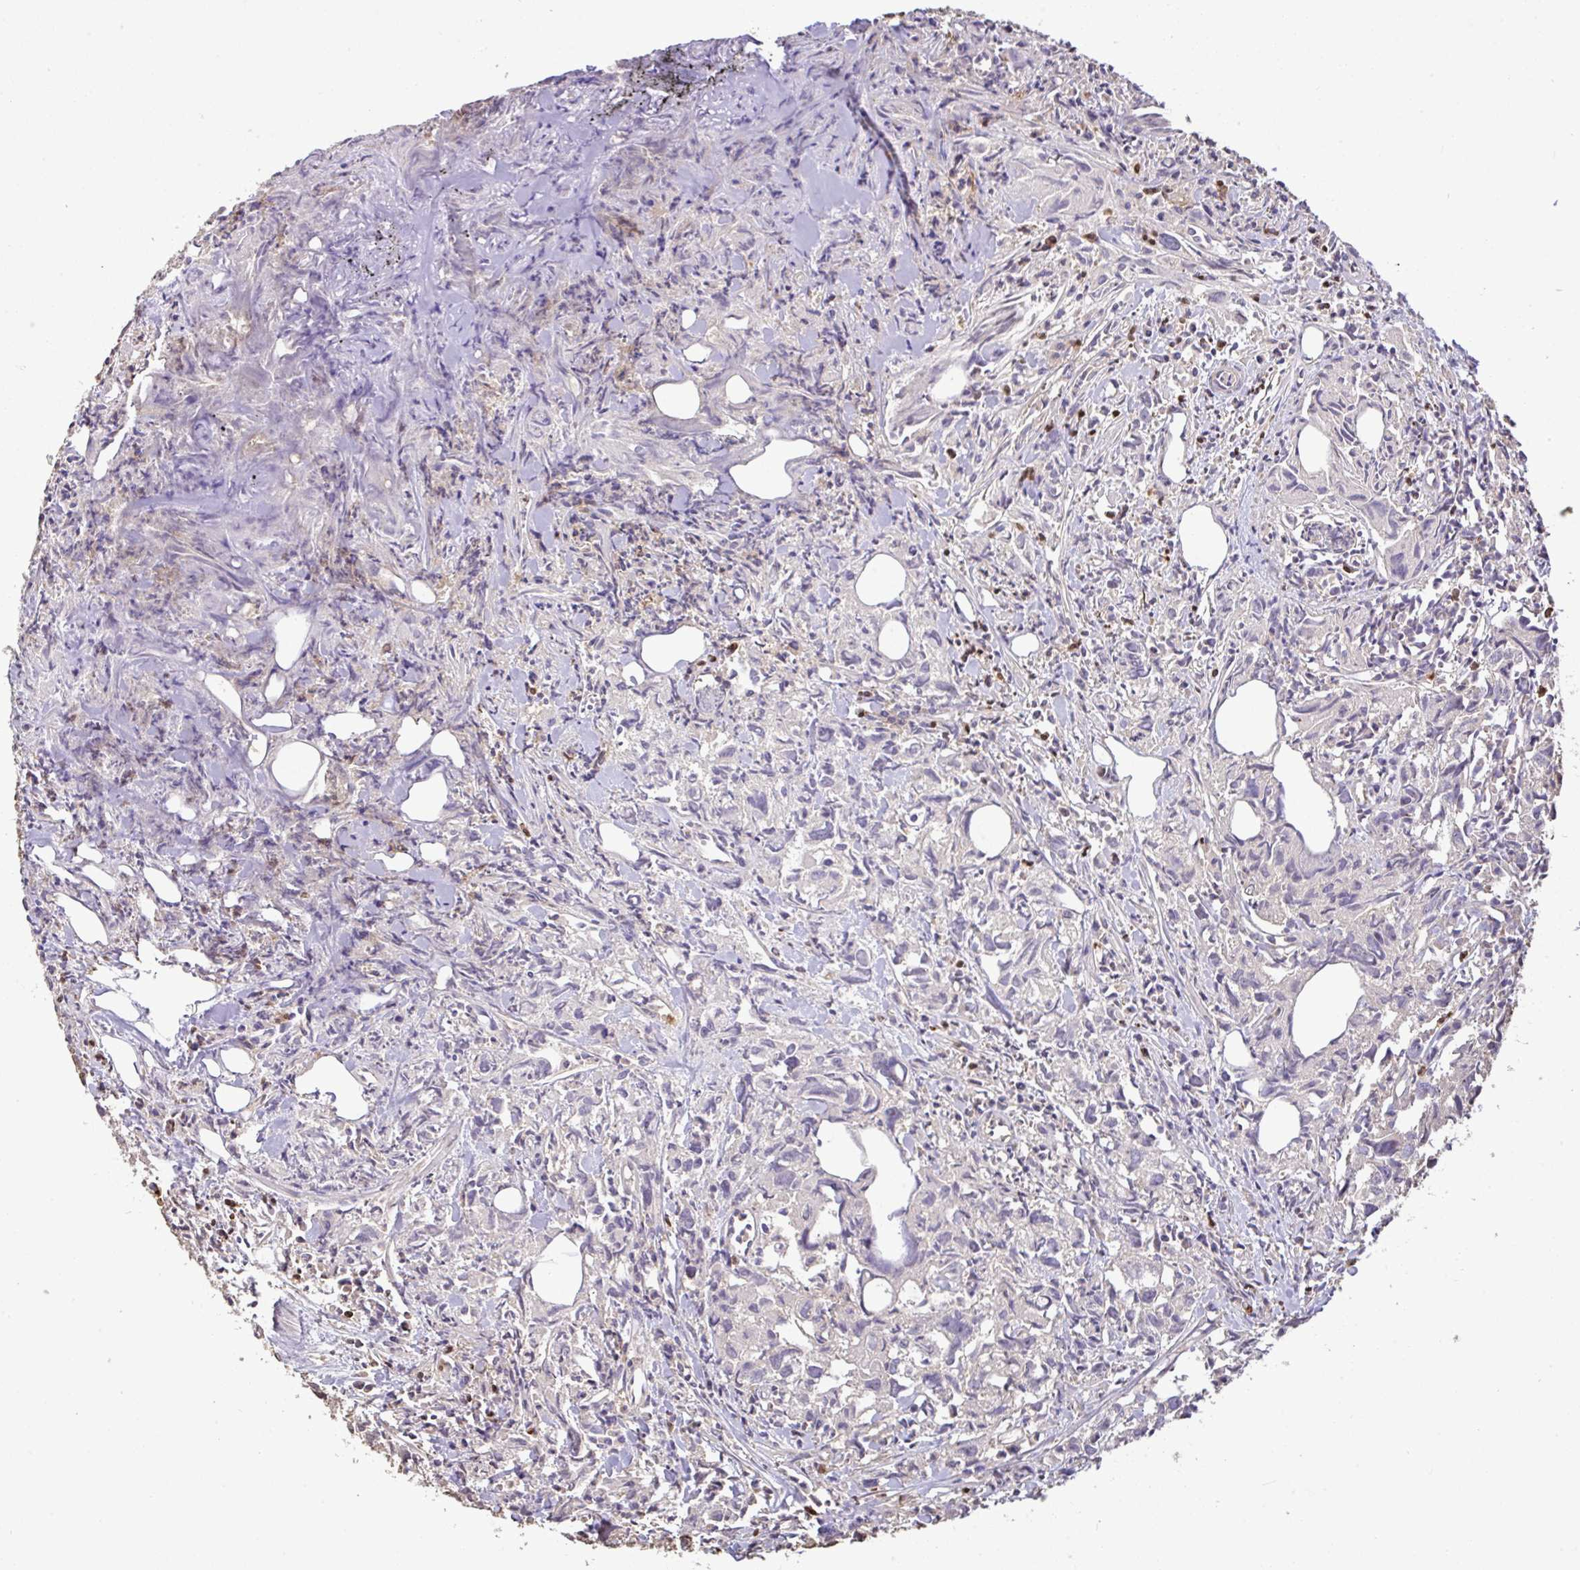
{"staining": {"intensity": "weak", "quantity": "<25%", "location": "nuclear"}, "tissue": "urothelial cancer", "cell_type": "Tumor cells", "image_type": "cancer", "snomed": [{"axis": "morphology", "description": "Urothelial carcinoma, High grade"}, {"axis": "topography", "description": "Urinary bladder"}], "caption": "Immunohistochemical staining of urothelial cancer exhibits no significant staining in tumor cells.", "gene": "C1QTNF9B", "patient": {"sex": "female", "age": 75}}